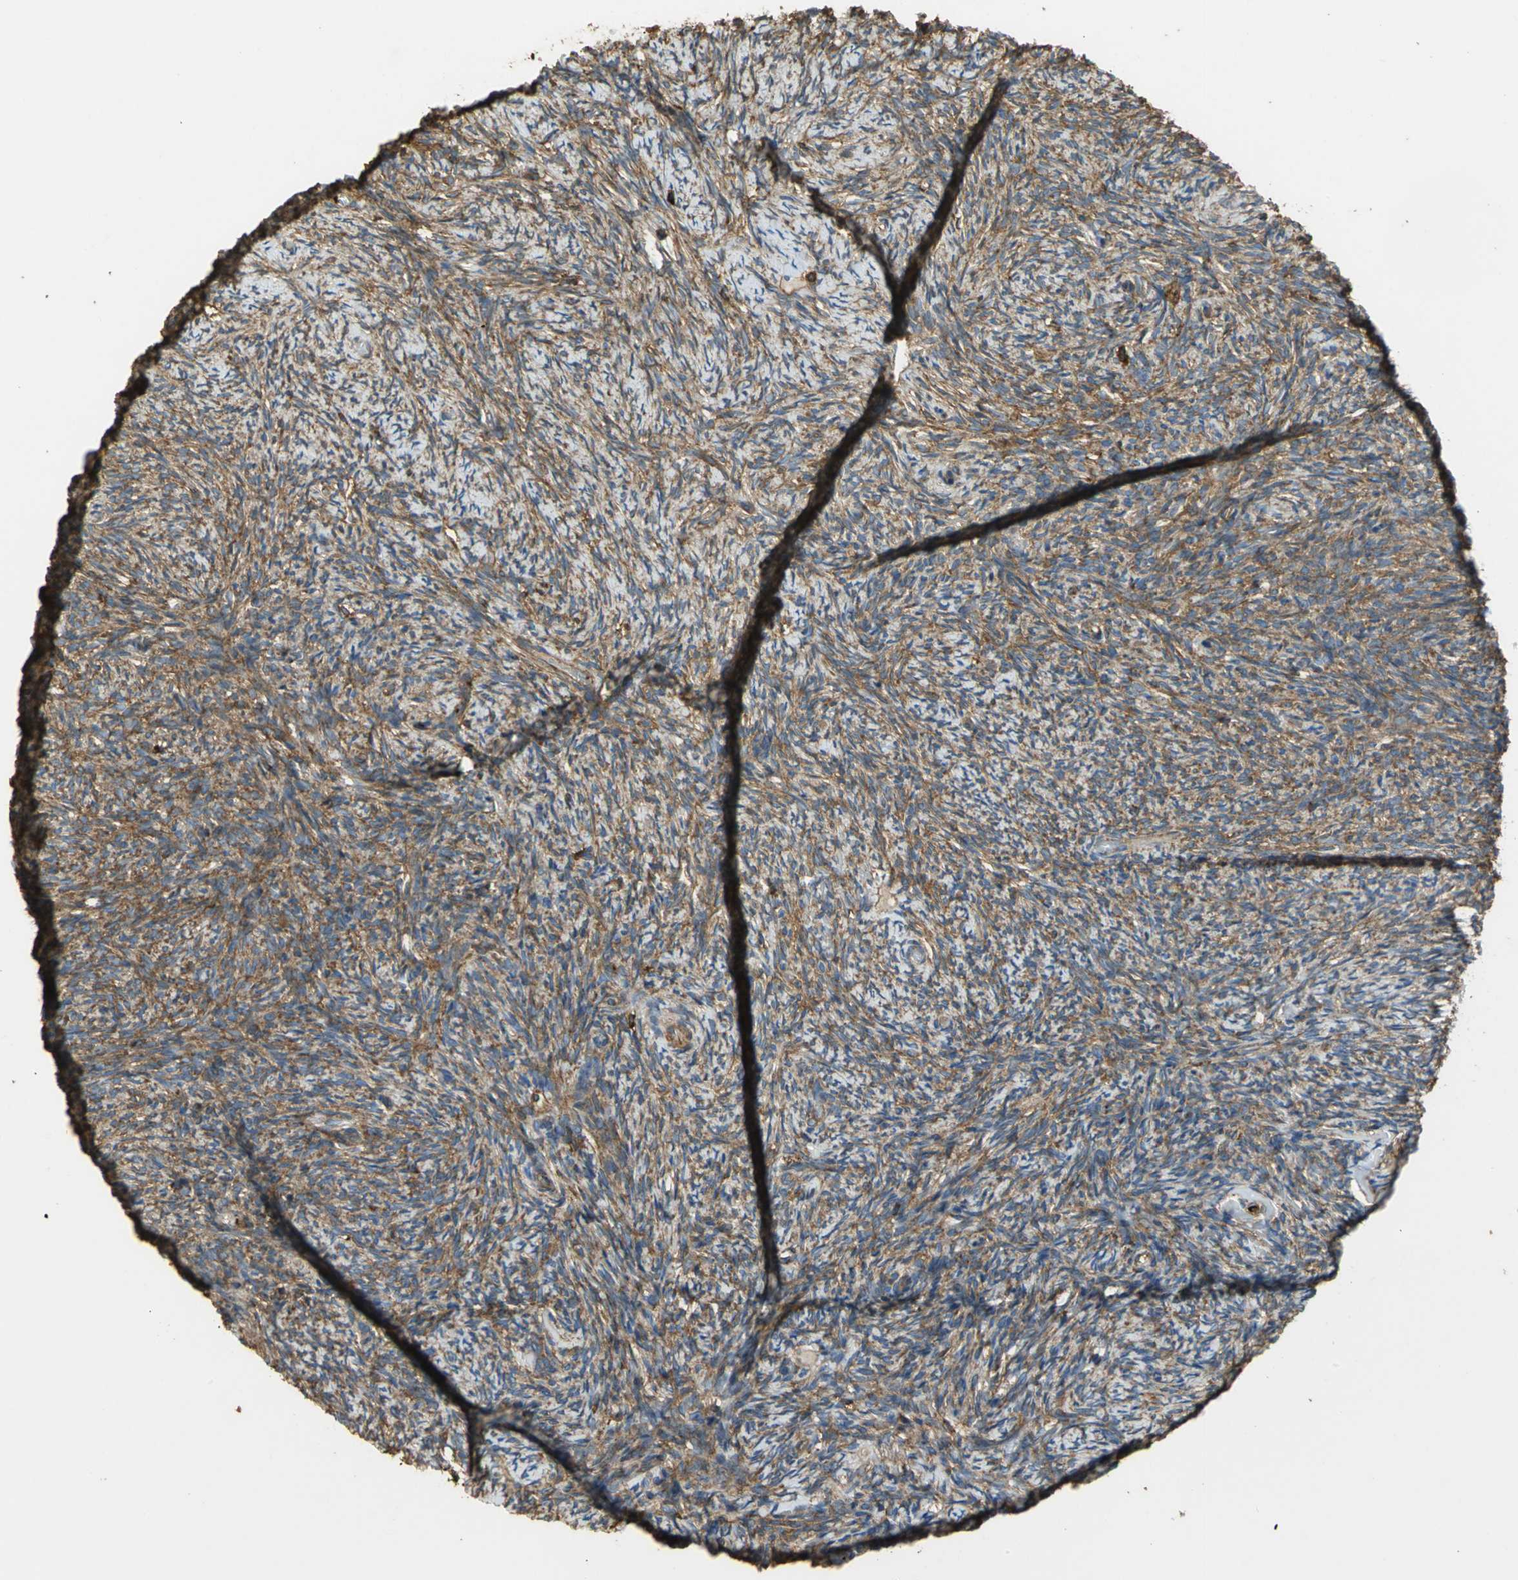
{"staining": {"intensity": "moderate", "quantity": ">75%", "location": "cytoplasmic/membranous"}, "tissue": "ovary", "cell_type": "Ovarian stroma cells", "image_type": "normal", "snomed": [{"axis": "morphology", "description": "Normal tissue, NOS"}, {"axis": "topography", "description": "Ovary"}], "caption": "Protein expression analysis of benign ovary demonstrates moderate cytoplasmic/membranous expression in about >75% of ovarian stroma cells.", "gene": "TLN1", "patient": {"sex": "female", "age": 60}}